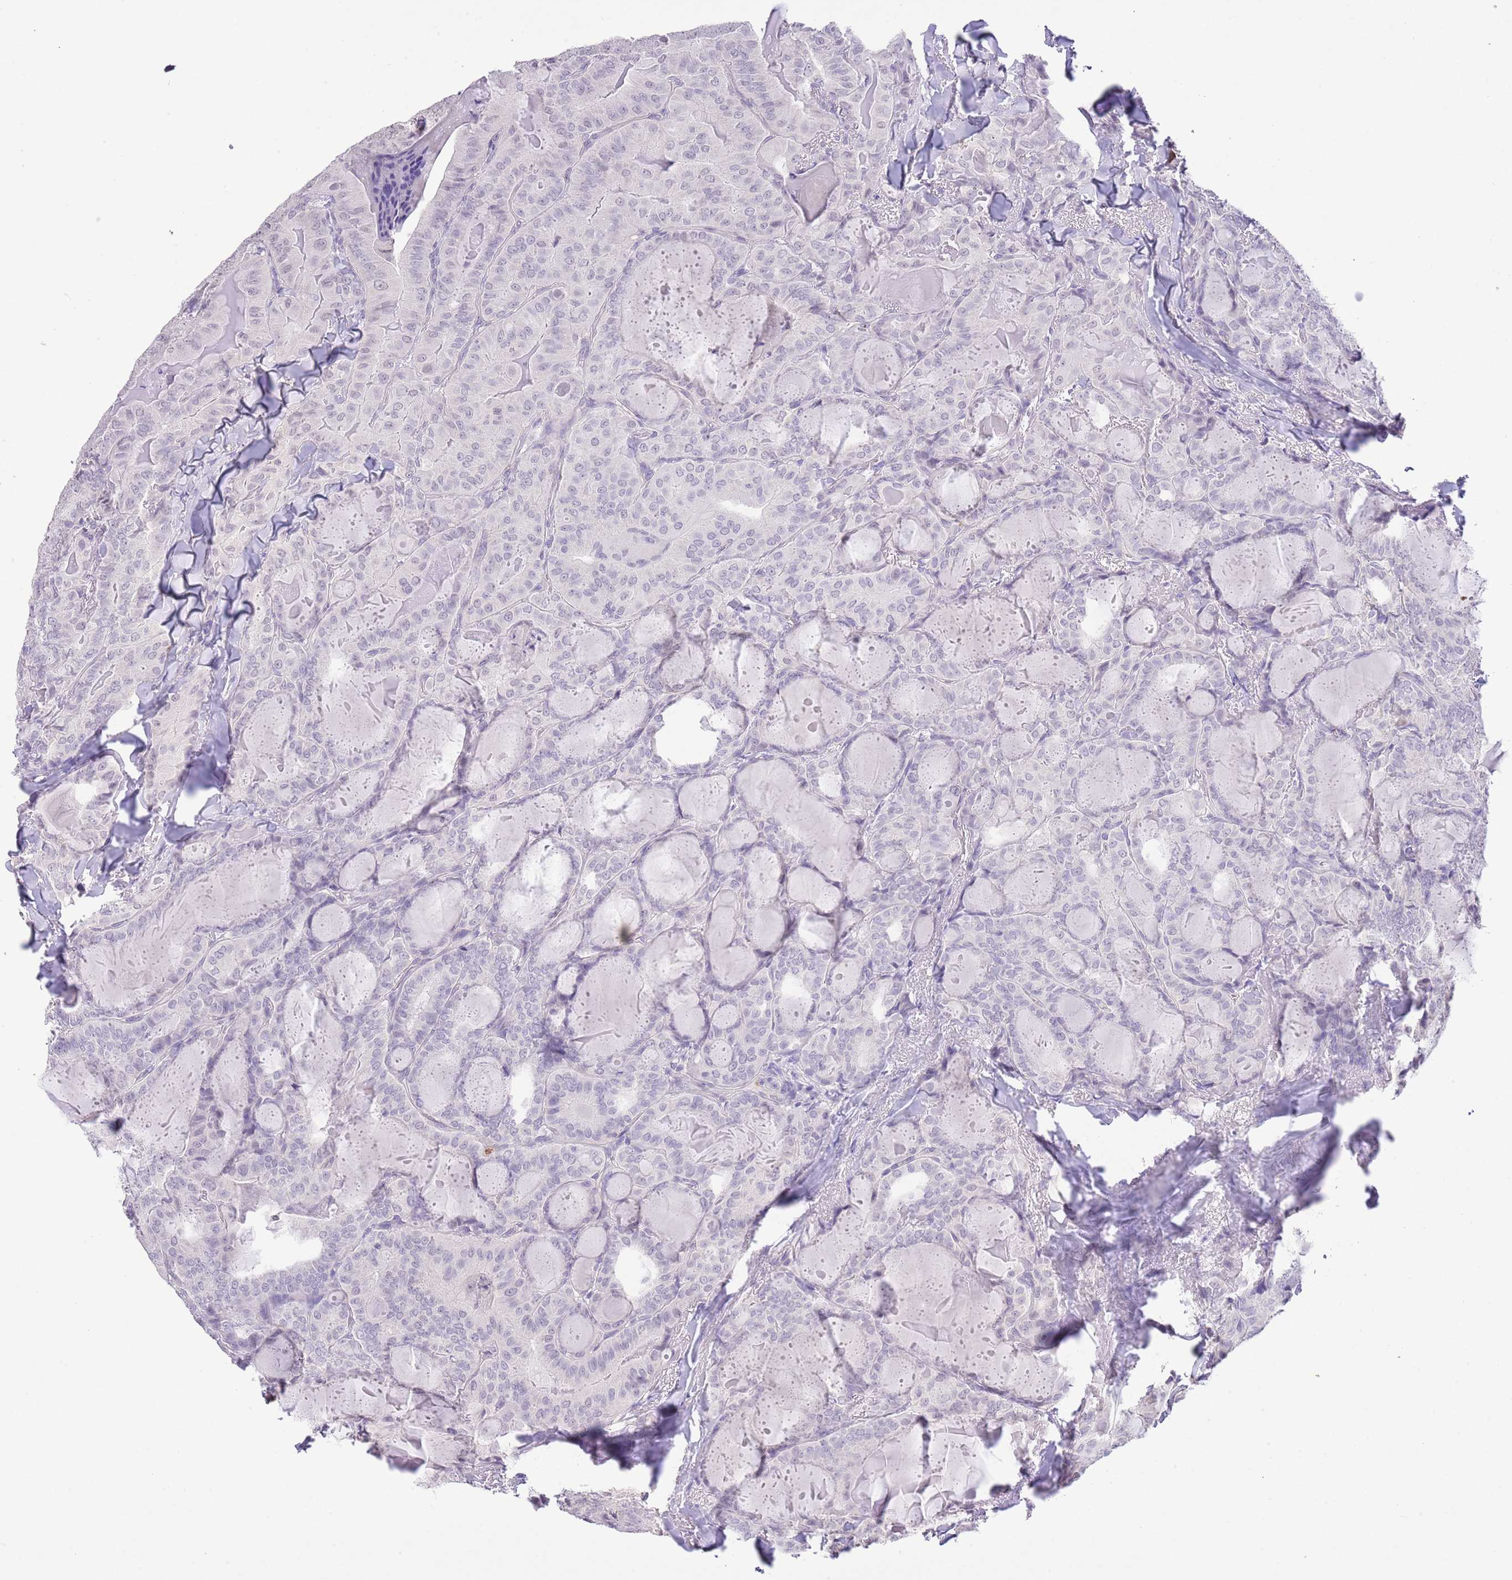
{"staining": {"intensity": "negative", "quantity": "none", "location": "none"}, "tissue": "thyroid cancer", "cell_type": "Tumor cells", "image_type": "cancer", "snomed": [{"axis": "morphology", "description": "Papillary adenocarcinoma, NOS"}, {"axis": "topography", "description": "Thyroid gland"}], "caption": "Tumor cells show no significant protein positivity in thyroid cancer.", "gene": "MIDN", "patient": {"sex": "female", "age": 68}}